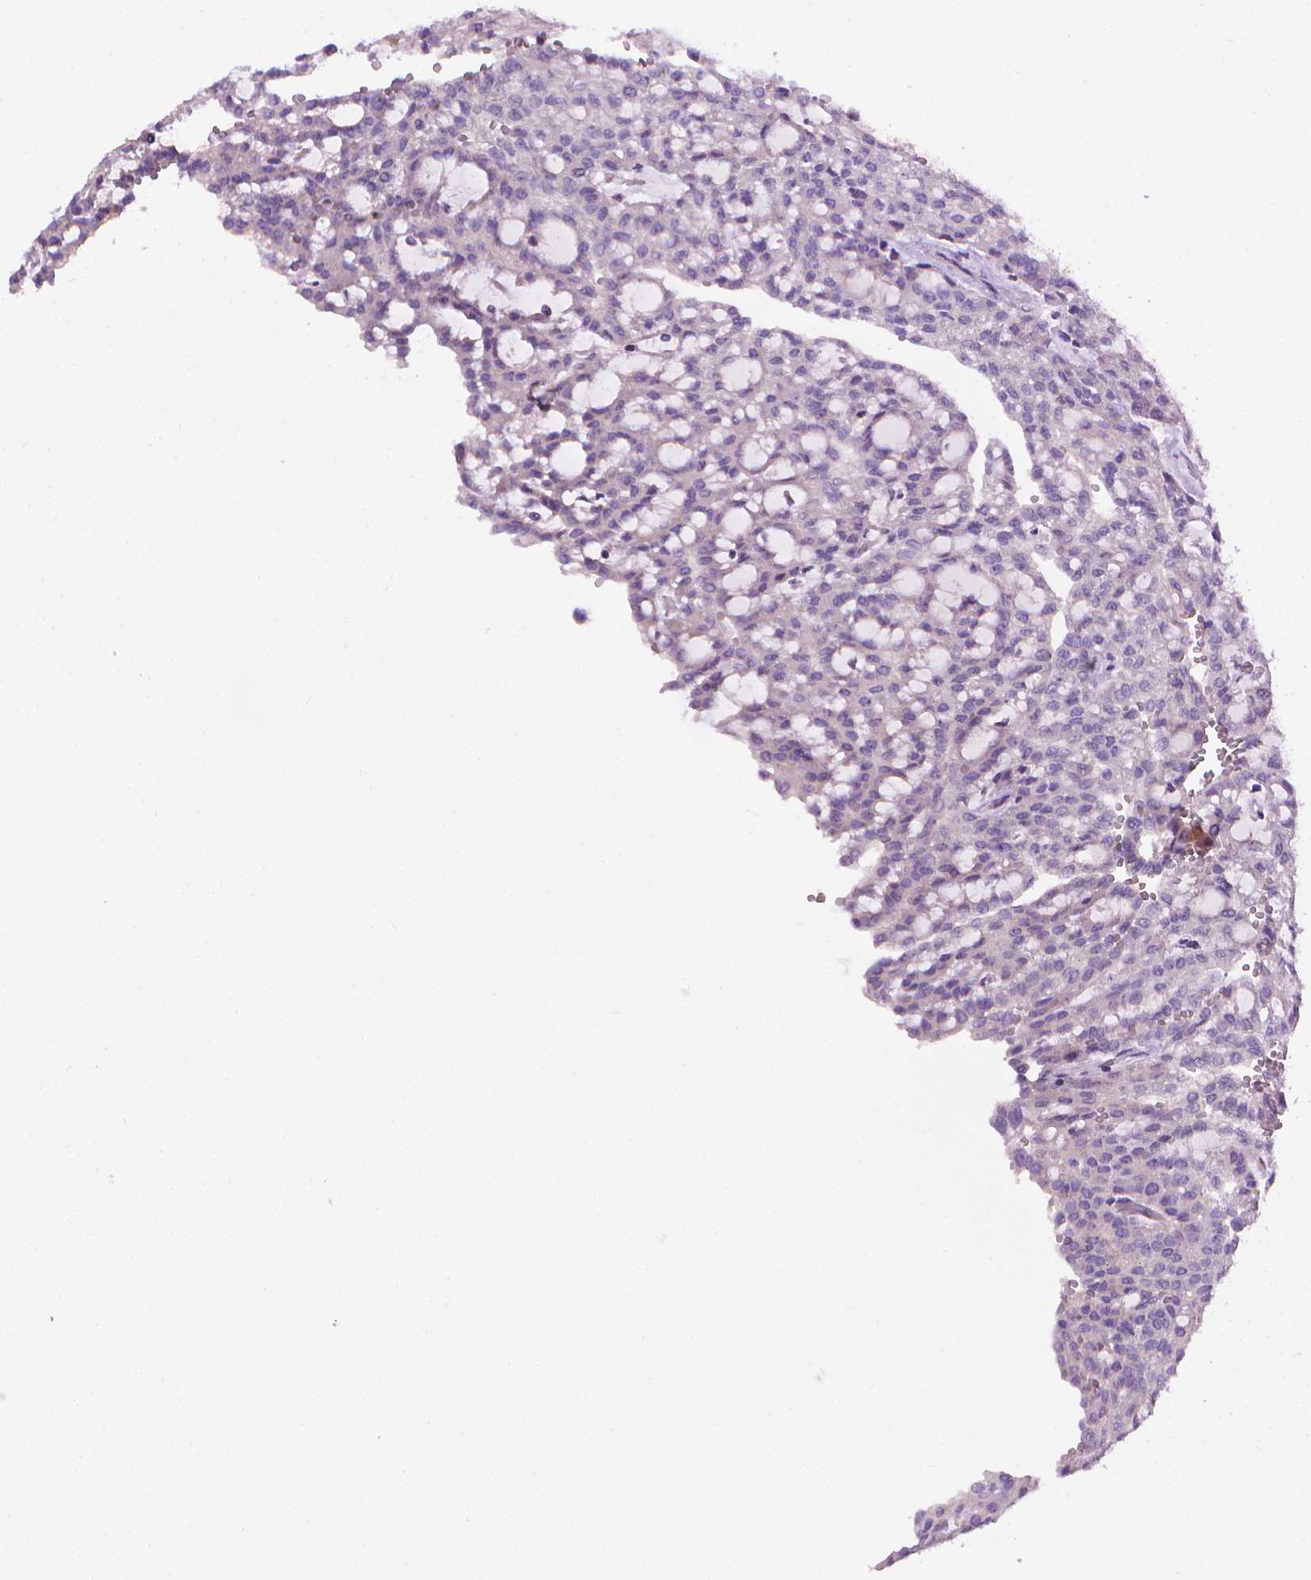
{"staining": {"intensity": "negative", "quantity": "none", "location": "none"}, "tissue": "renal cancer", "cell_type": "Tumor cells", "image_type": "cancer", "snomed": [{"axis": "morphology", "description": "Adenocarcinoma, NOS"}, {"axis": "topography", "description": "Kidney"}], "caption": "This photomicrograph is of renal cancer stained with immunohistochemistry (IHC) to label a protein in brown with the nuclei are counter-stained blue. There is no staining in tumor cells.", "gene": "SLC51B", "patient": {"sex": "male", "age": 63}}